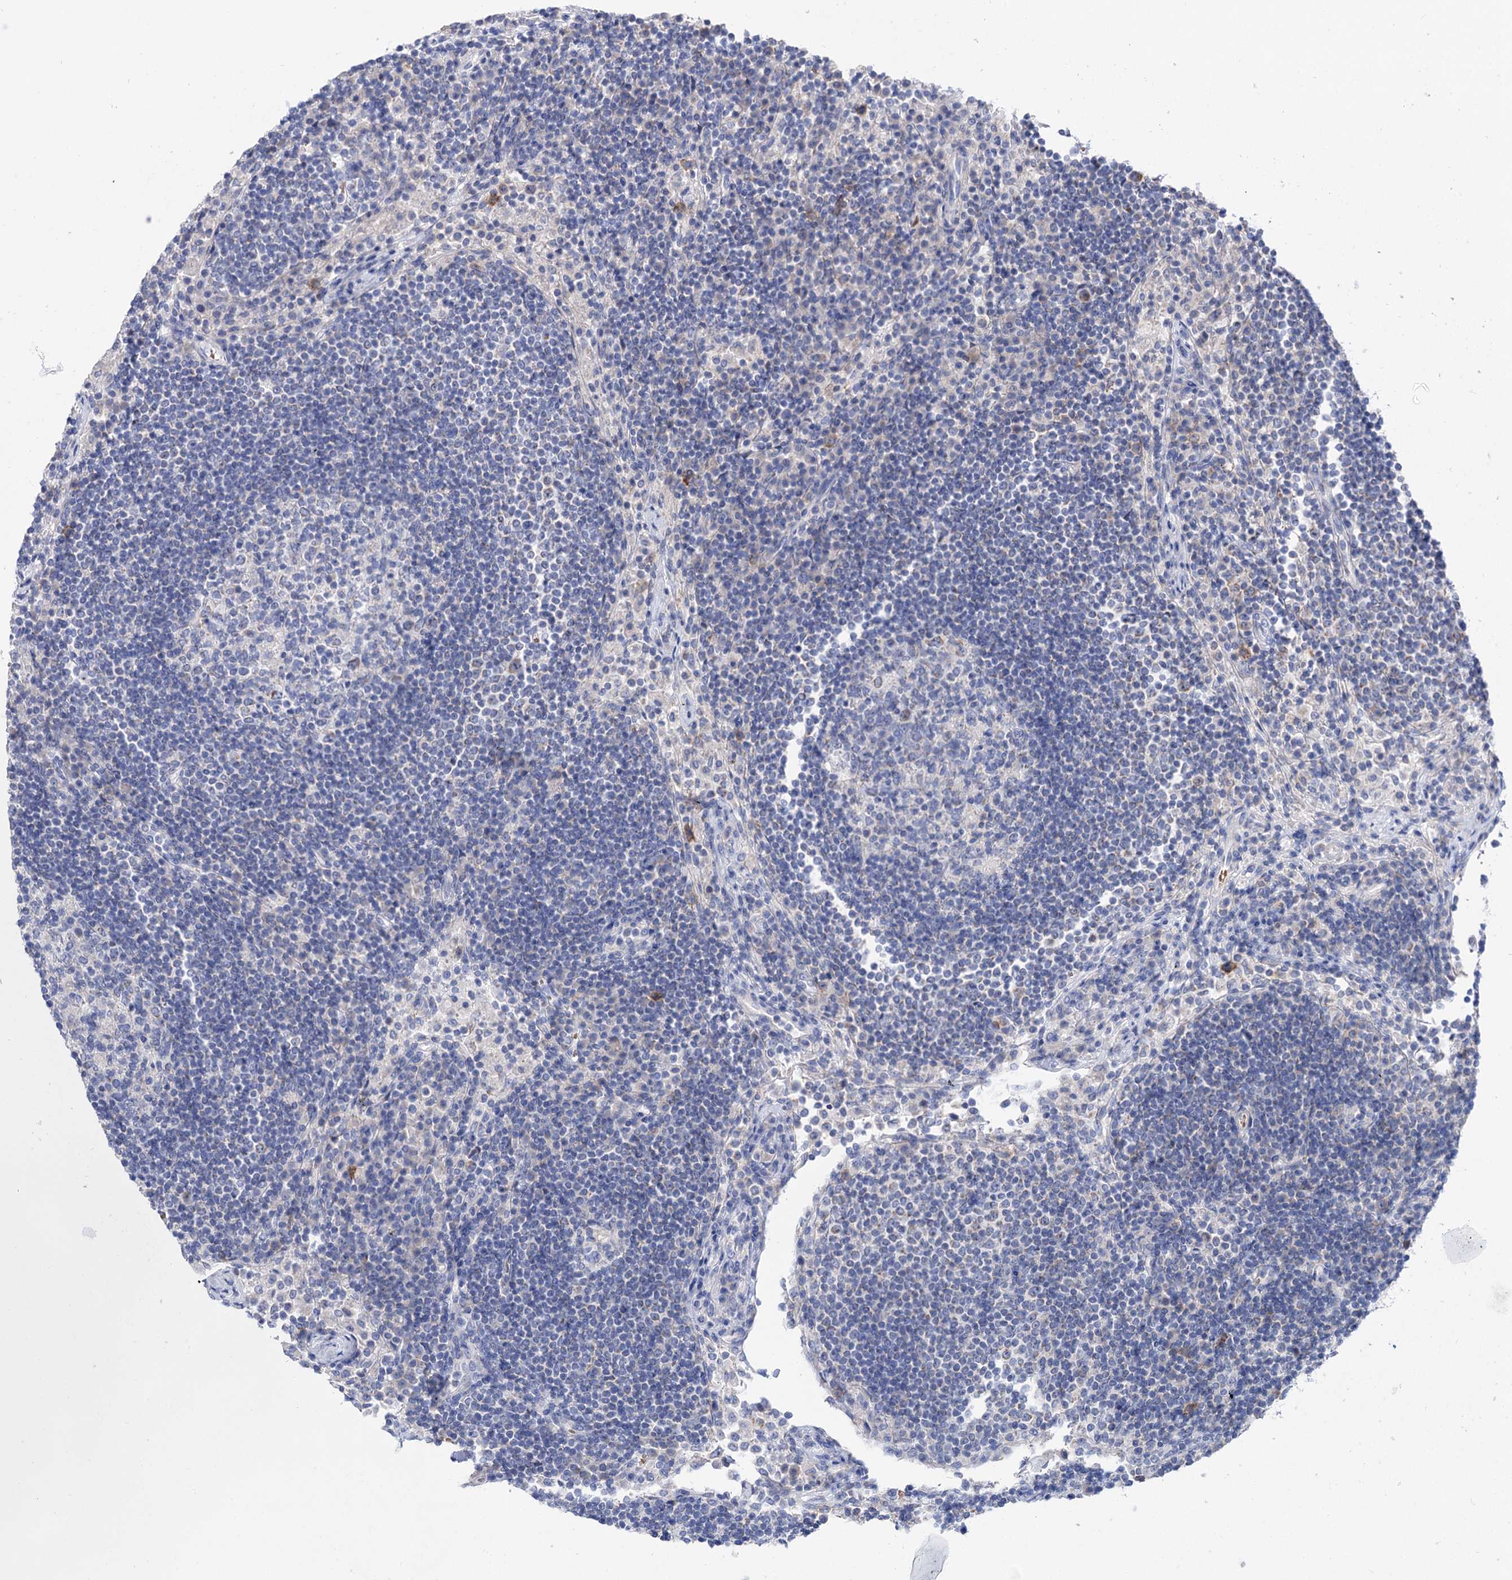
{"staining": {"intensity": "negative", "quantity": "none", "location": "none"}, "tissue": "lymph node", "cell_type": "Germinal center cells", "image_type": "normal", "snomed": [{"axis": "morphology", "description": "Normal tissue, NOS"}, {"axis": "topography", "description": "Lymph node"}], "caption": "Immunohistochemical staining of benign human lymph node demonstrates no significant expression in germinal center cells.", "gene": "YARS2", "patient": {"sex": "female", "age": 53}}